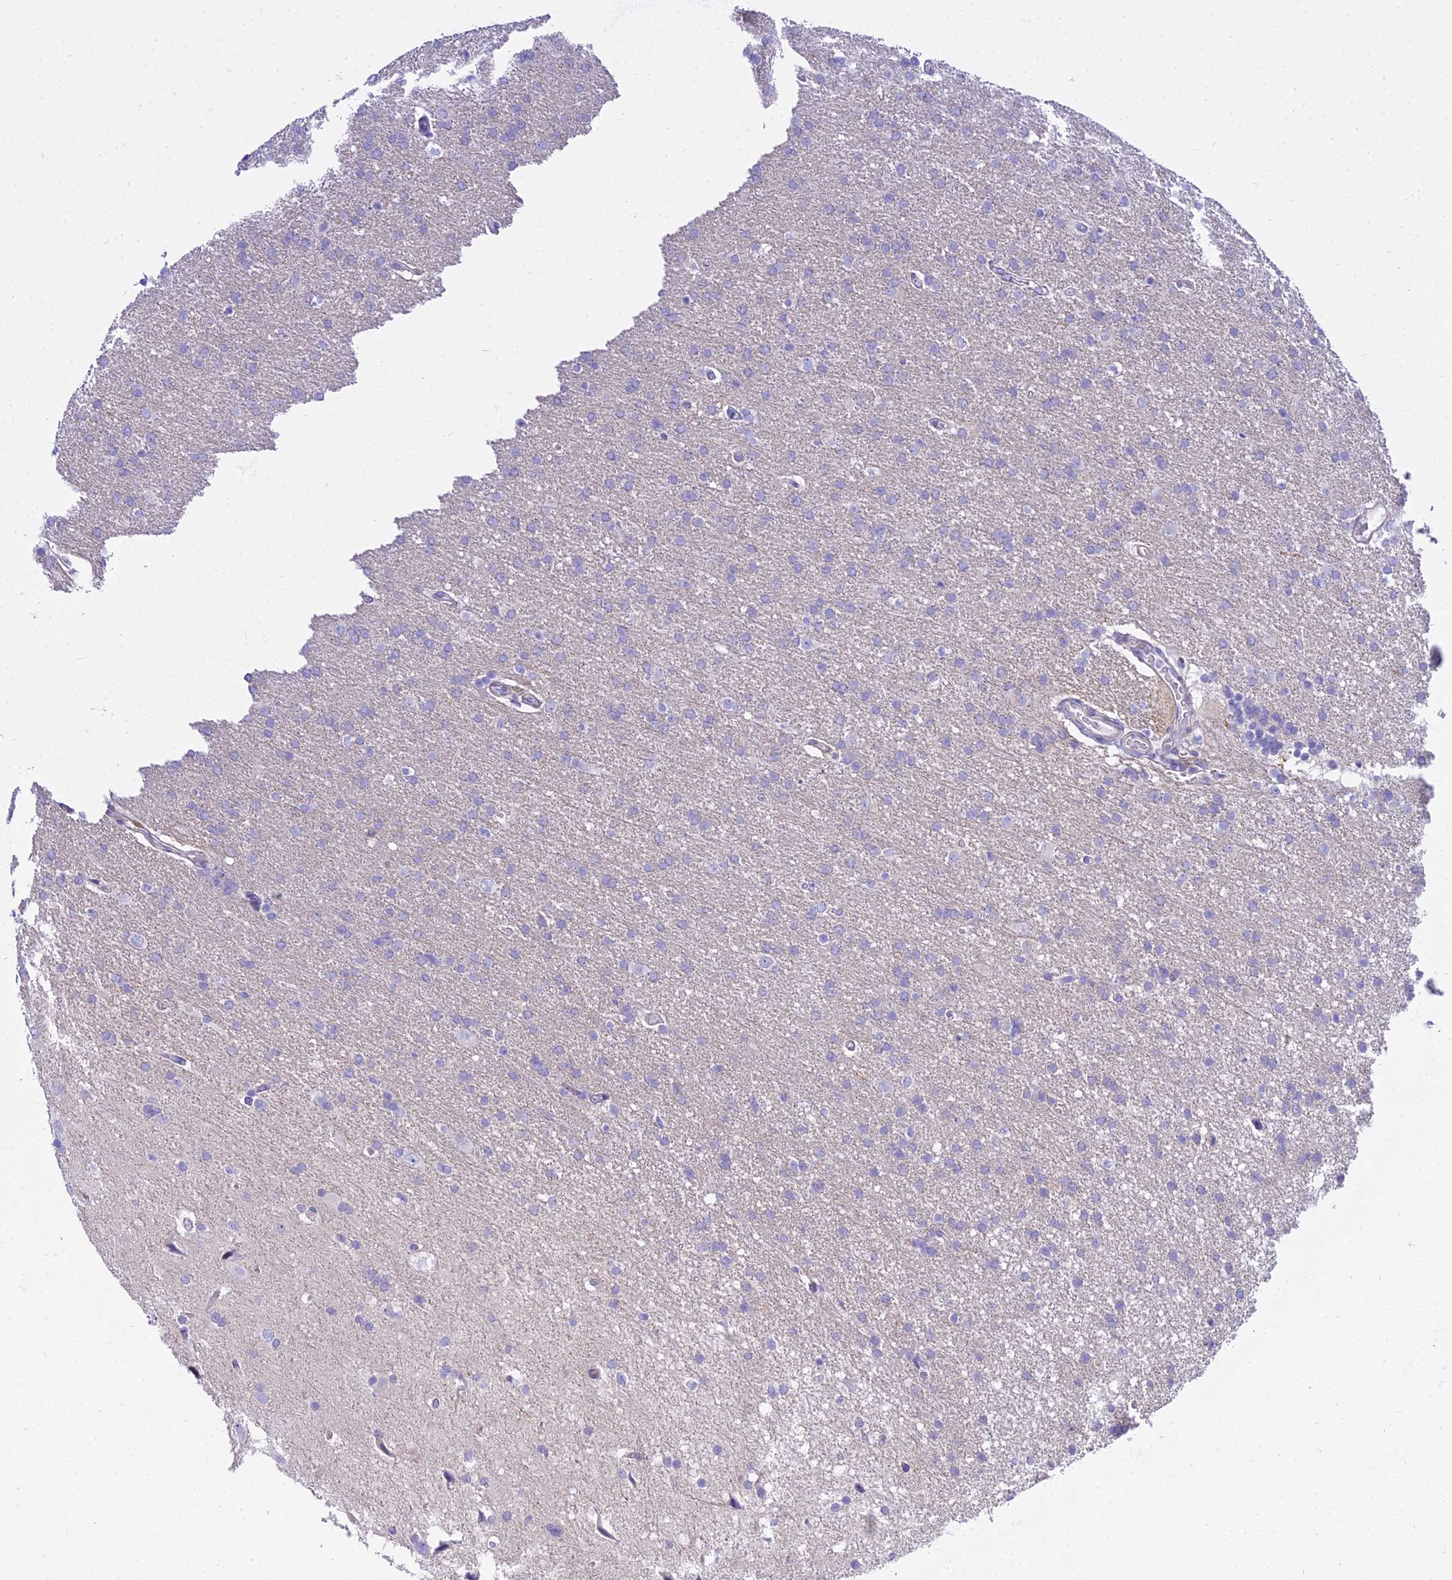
{"staining": {"intensity": "negative", "quantity": "none", "location": "none"}, "tissue": "glioma", "cell_type": "Tumor cells", "image_type": "cancer", "snomed": [{"axis": "morphology", "description": "Glioma, malignant, High grade"}, {"axis": "topography", "description": "Brain"}], "caption": "An image of malignant glioma (high-grade) stained for a protein demonstrates no brown staining in tumor cells.", "gene": "SMIM24", "patient": {"sex": "male", "age": 72}}